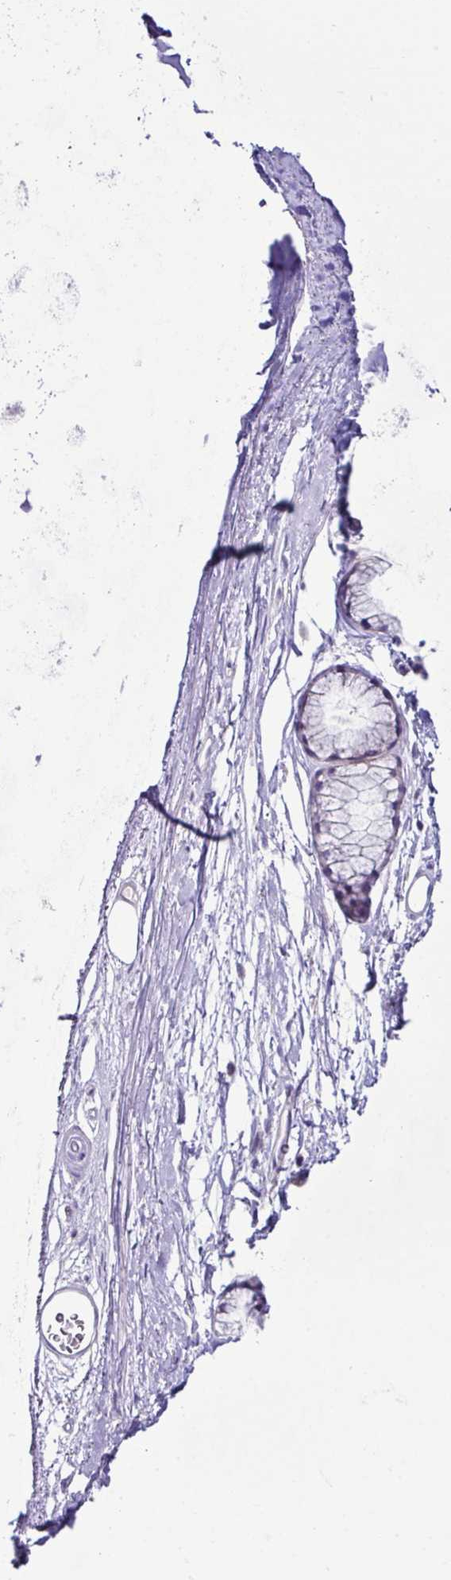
{"staining": {"intensity": "negative", "quantity": "none", "location": "none"}, "tissue": "soft tissue", "cell_type": "Chondrocytes", "image_type": "normal", "snomed": [{"axis": "morphology", "description": "Normal tissue, NOS"}, {"axis": "topography", "description": "Lymph node"}, {"axis": "topography", "description": "Cartilage tissue"}, {"axis": "topography", "description": "Bronchus"}], "caption": "Soft tissue was stained to show a protein in brown. There is no significant expression in chondrocytes. Brightfield microscopy of immunohistochemistry (IHC) stained with DAB (3,3'-diaminobenzidine) (brown) and hematoxylin (blue), captured at high magnification.", "gene": "D2HGDH", "patient": {"sex": "female", "age": 70}}